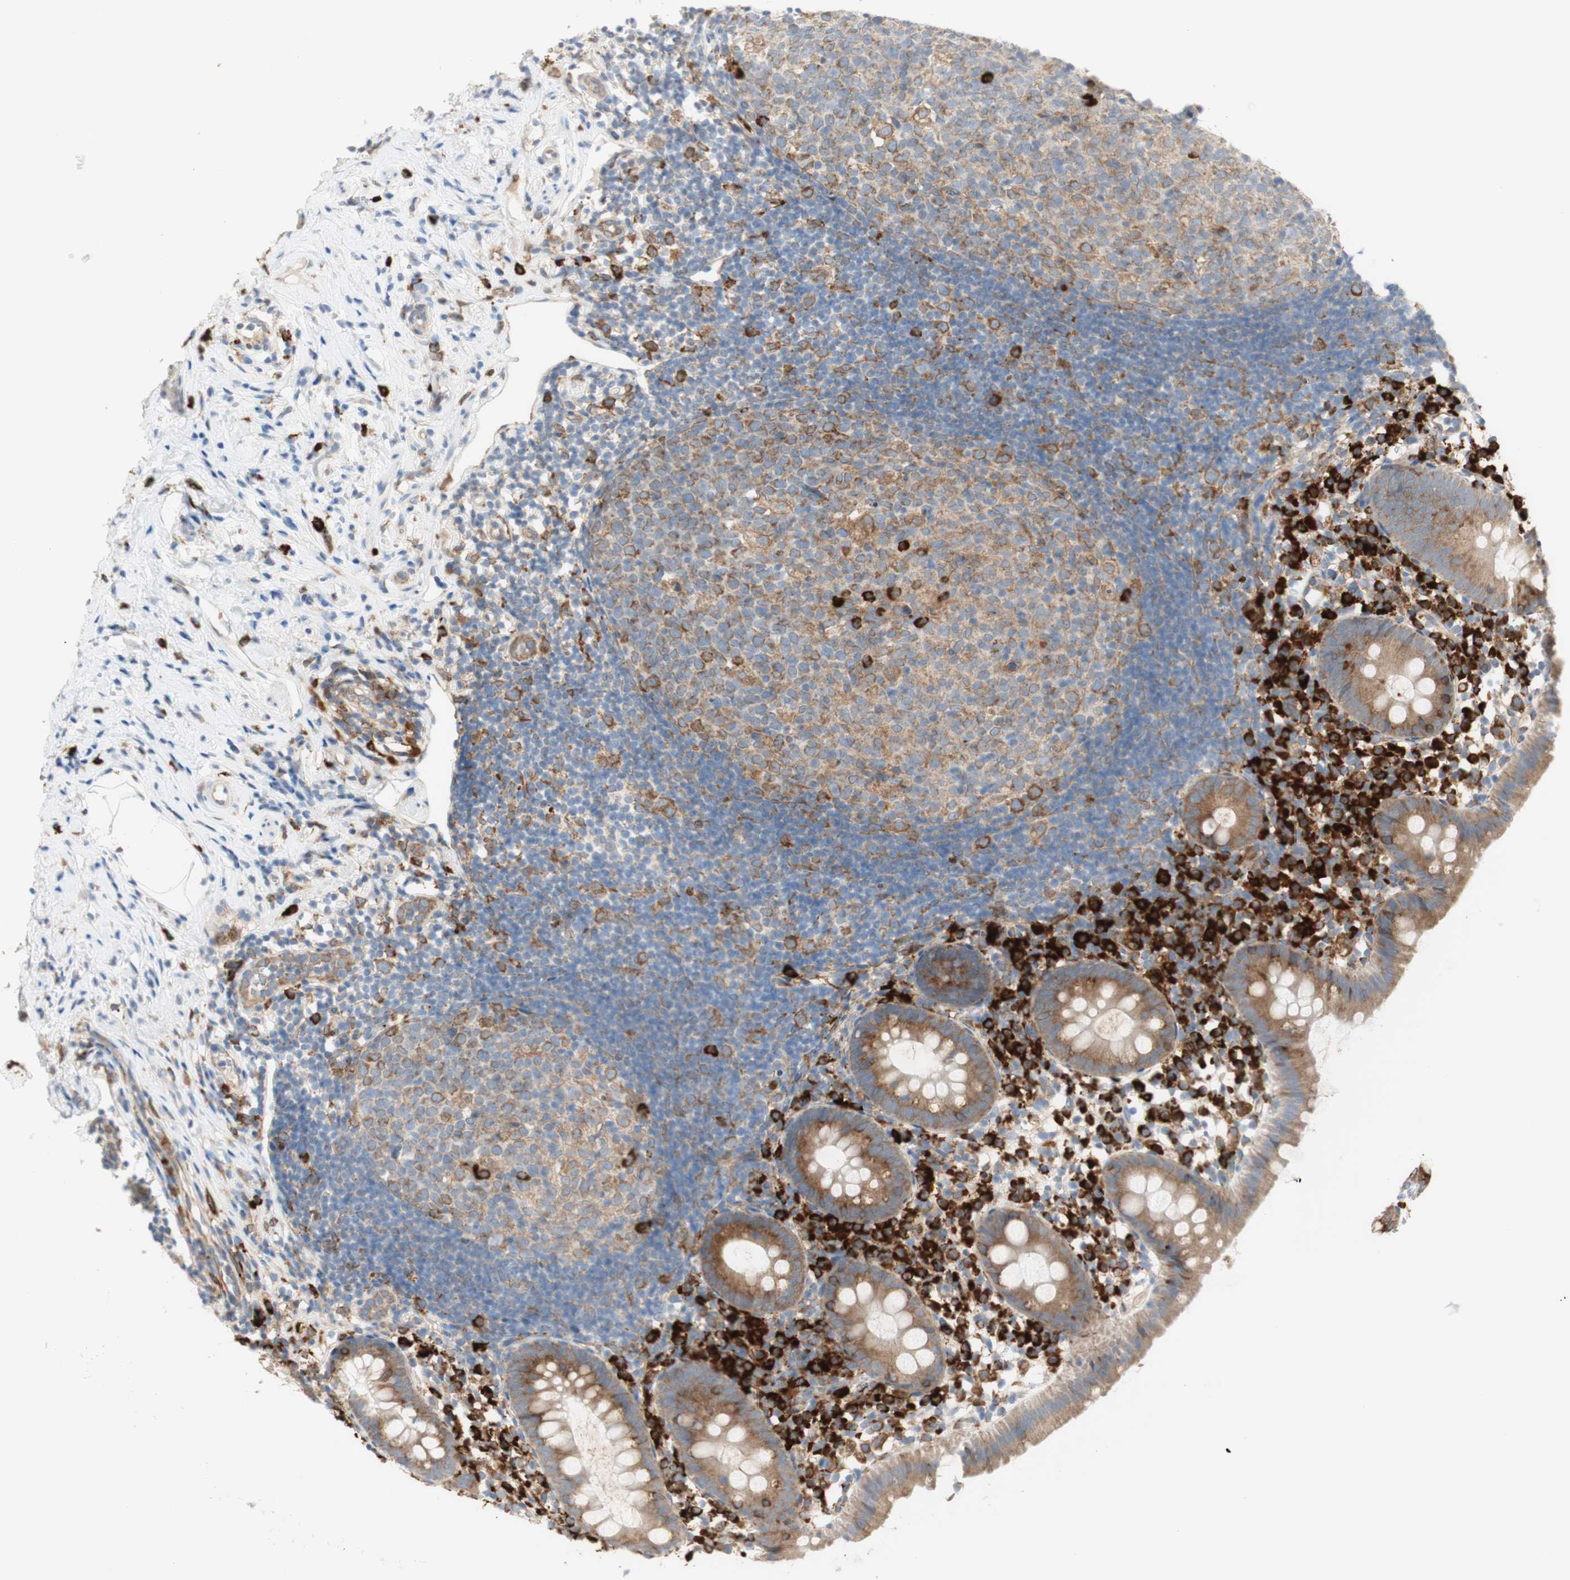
{"staining": {"intensity": "moderate", "quantity": ">75%", "location": "cytoplasmic/membranous"}, "tissue": "appendix", "cell_type": "Glandular cells", "image_type": "normal", "snomed": [{"axis": "morphology", "description": "Normal tissue, NOS"}, {"axis": "topography", "description": "Appendix"}], "caption": "Immunohistochemical staining of unremarkable human appendix reveals medium levels of moderate cytoplasmic/membranous expression in approximately >75% of glandular cells.", "gene": "MANF", "patient": {"sex": "female", "age": 20}}